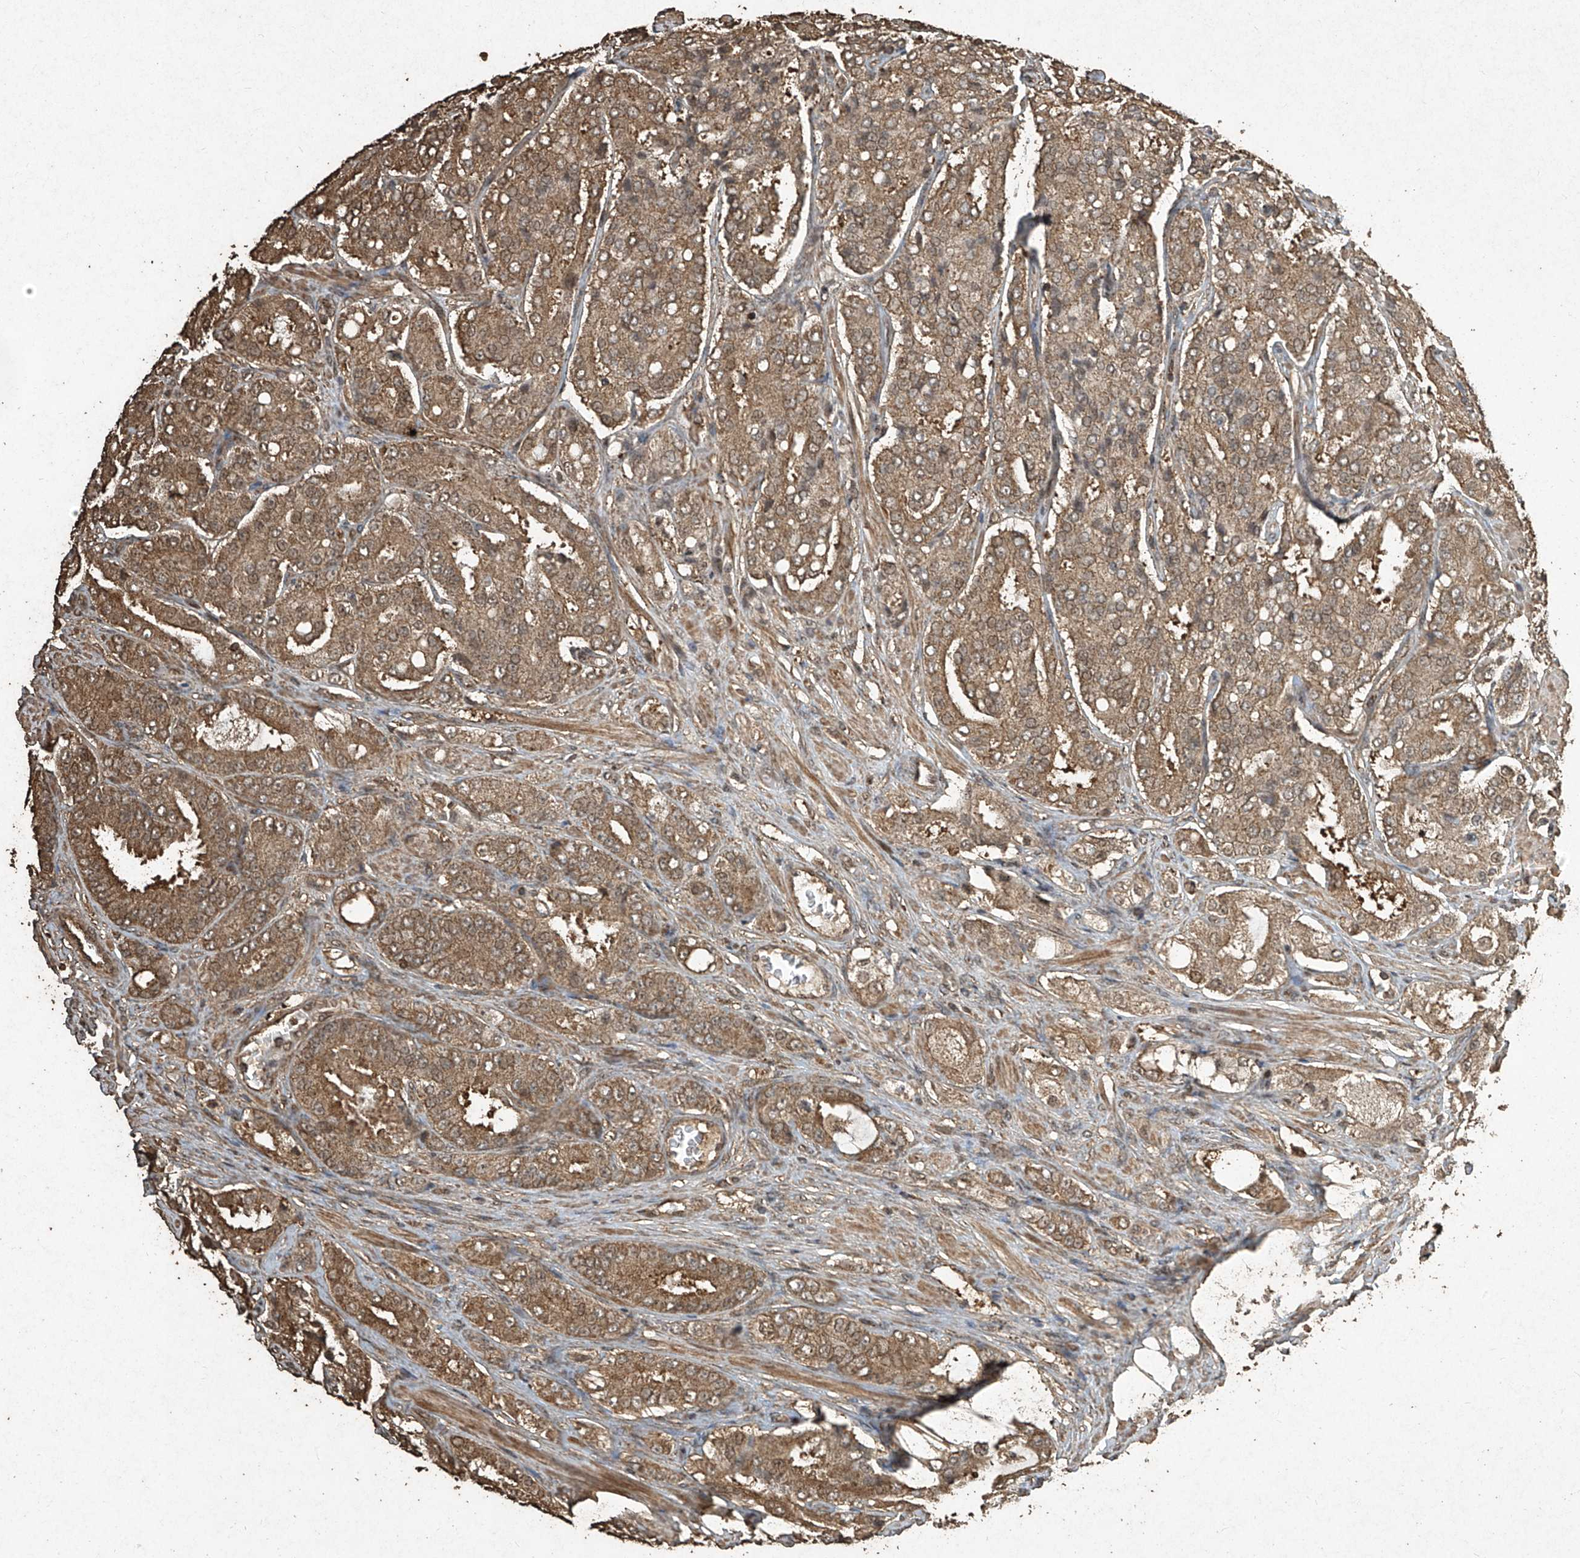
{"staining": {"intensity": "moderate", "quantity": ">75%", "location": "cytoplasmic/membranous"}, "tissue": "prostate cancer", "cell_type": "Tumor cells", "image_type": "cancer", "snomed": [{"axis": "morphology", "description": "Adenocarcinoma, High grade"}, {"axis": "topography", "description": "Prostate"}], "caption": "About >75% of tumor cells in adenocarcinoma (high-grade) (prostate) show moderate cytoplasmic/membranous protein staining as visualized by brown immunohistochemical staining.", "gene": "ERBB3", "patient": {"sex": "male", "age": 65}}